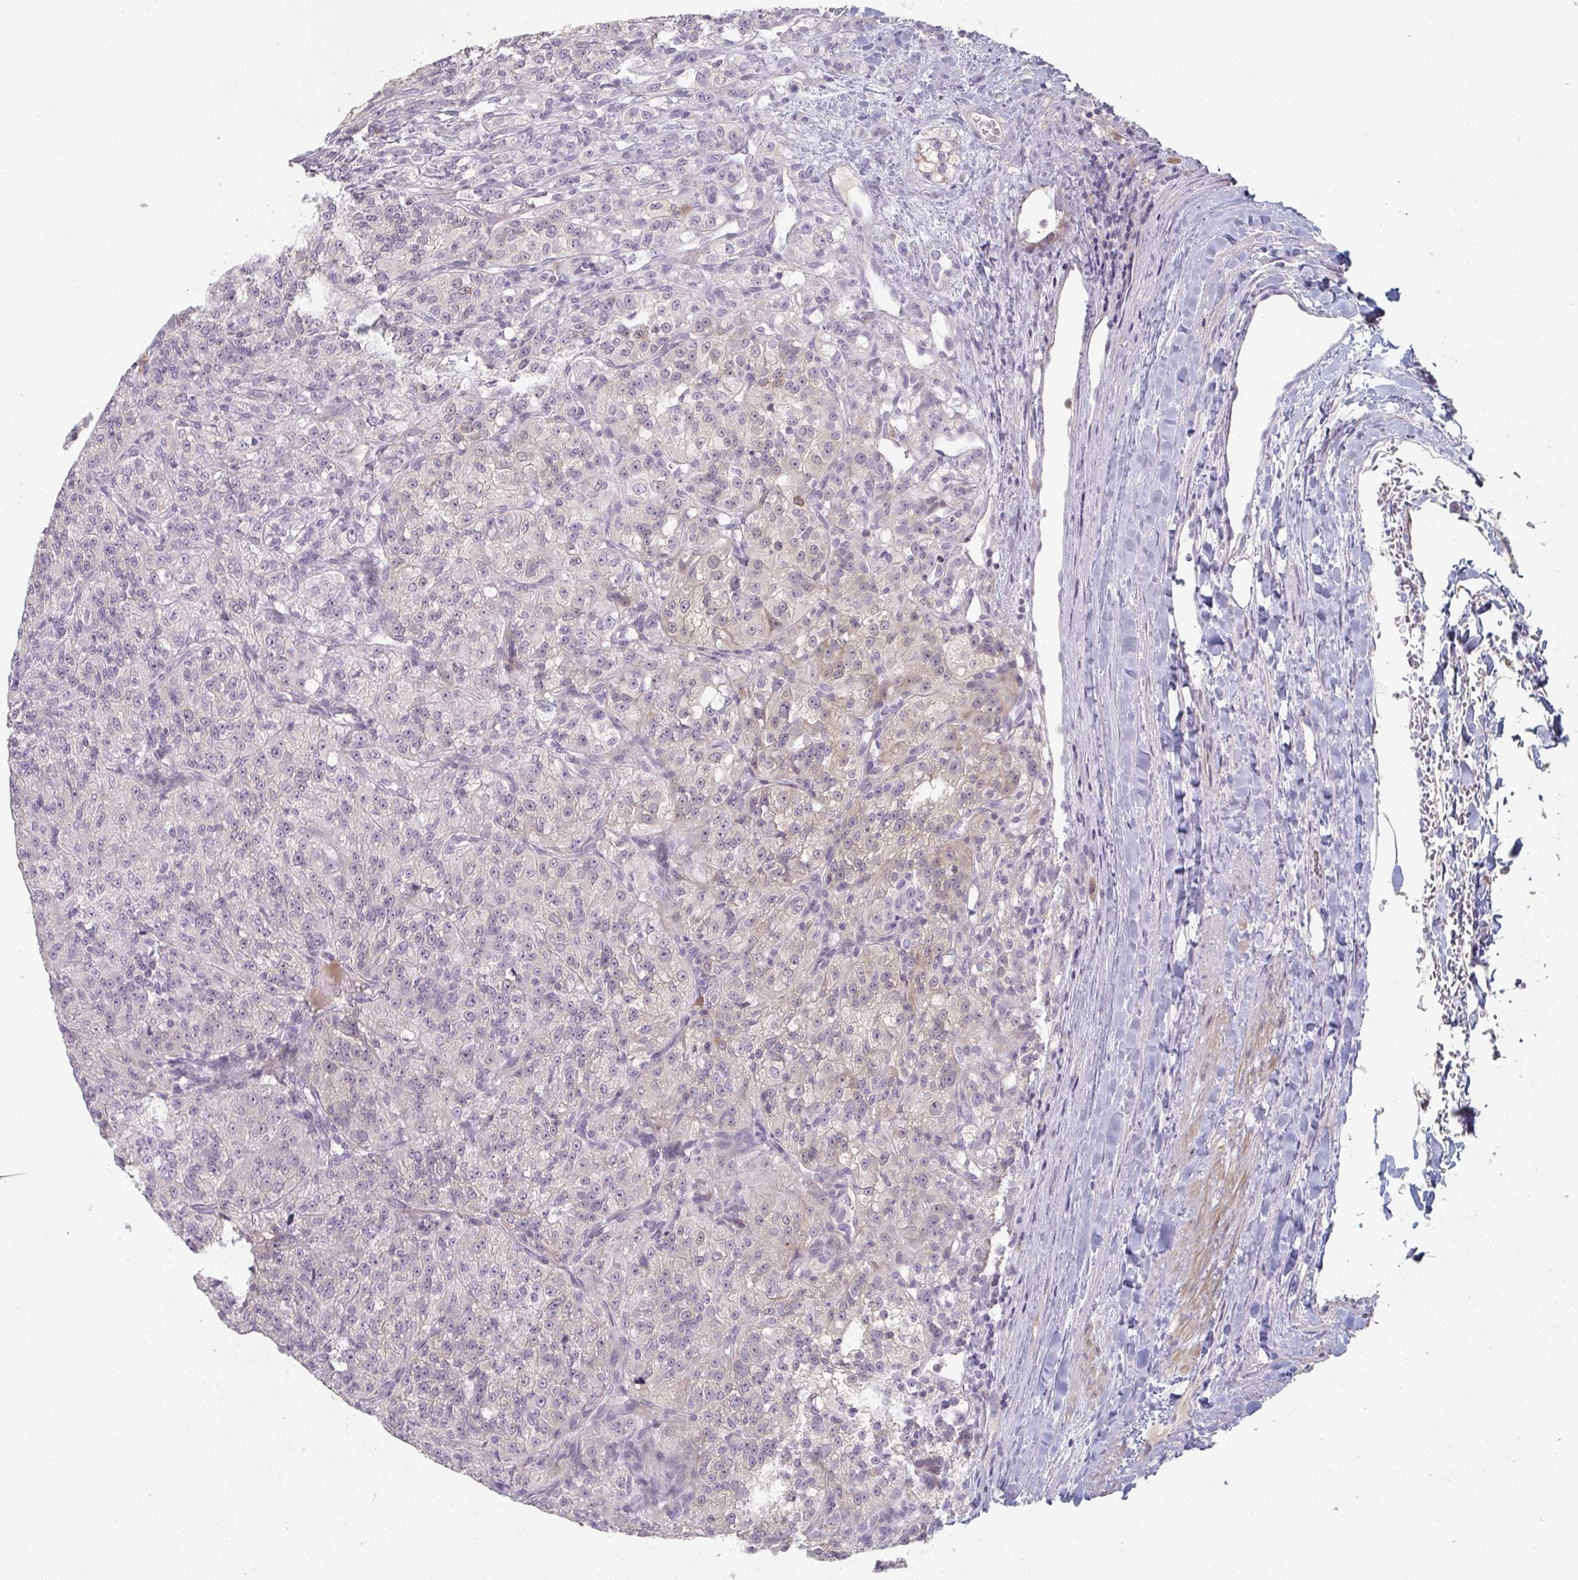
{"staining": {"intensity": "weak", "quantity": "<25%", "location": "cytoplasmic/membranous"}, "tissue": "renal cancer", "cell_type": "Tumor cells", "image_type": "cancer", "snomed": [{"axis": "morphology", "description": "Adenocarcinoma, NOS"}, {"axis": "topography", "description": "Kidney"}], "caption": "IHC of adenocarcinoma (renal) reveals no staining in tumor cells.", "gene": "A1CF", "patient": {"sex": "female", "age": 63}}